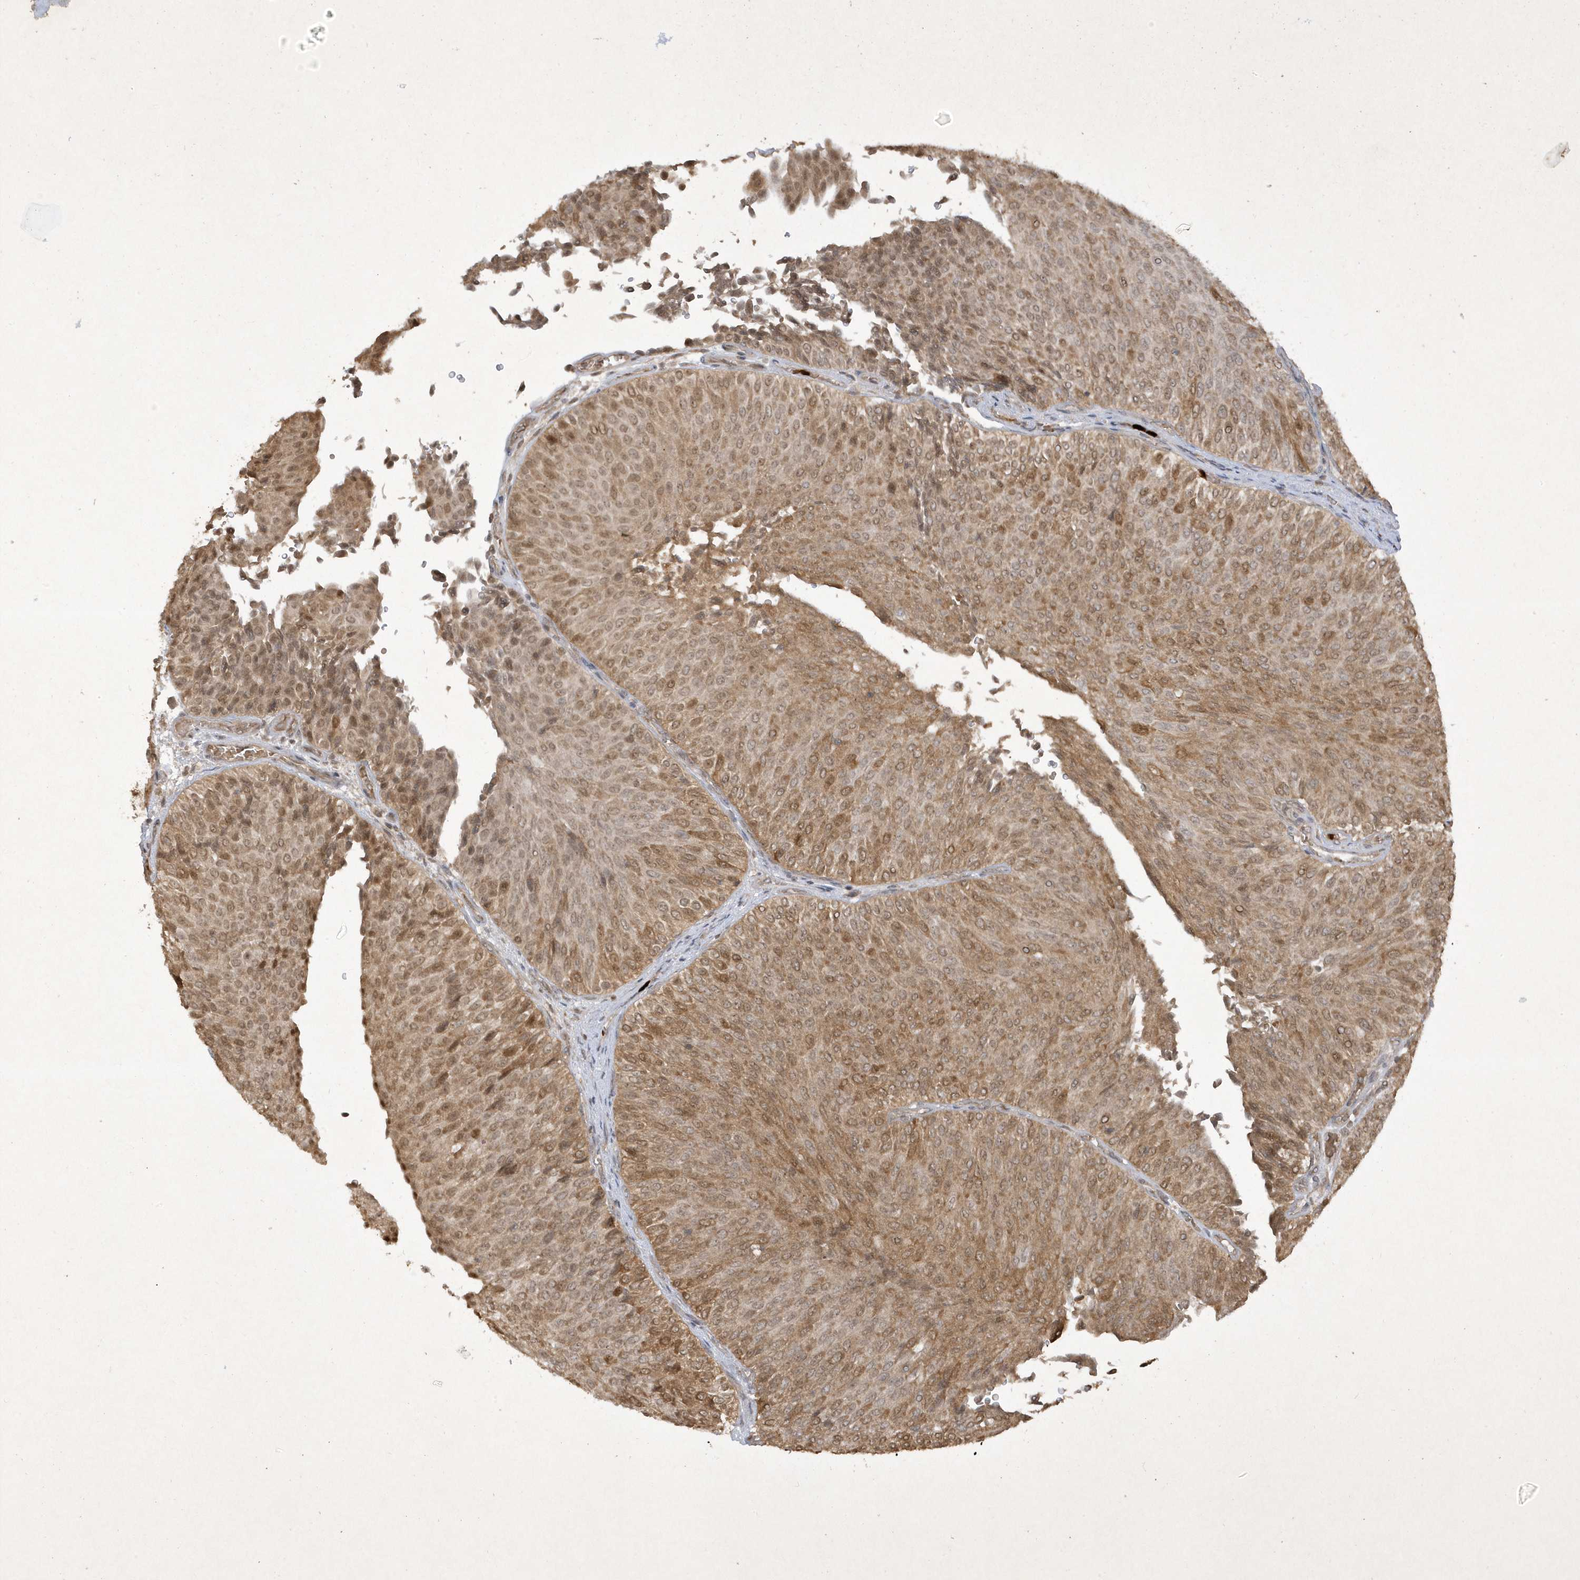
{"staining": {"intensity": "moderate", "quantity": ">75%", "location": "cytoplasmic/membranous,nuclear"}, "tissue": "urothelial cancer", "cell_type": "Tumor cells", "image_type": "cancer", "snomed": [{"axis": "morphology", "description": "Urothelial carcinoma, Low grade"}, {"axis": "topography", "description": "Urinary bladder"}], "caption": "Immunohistochemical staining of urothelial cancer displays medium levels of moderate cytoplasmic/membranous and nuclear protein expression in approximately >75% of tumor cells.", "gene": "ZNF213", "patient": {"sex": "male", "age": 78}}